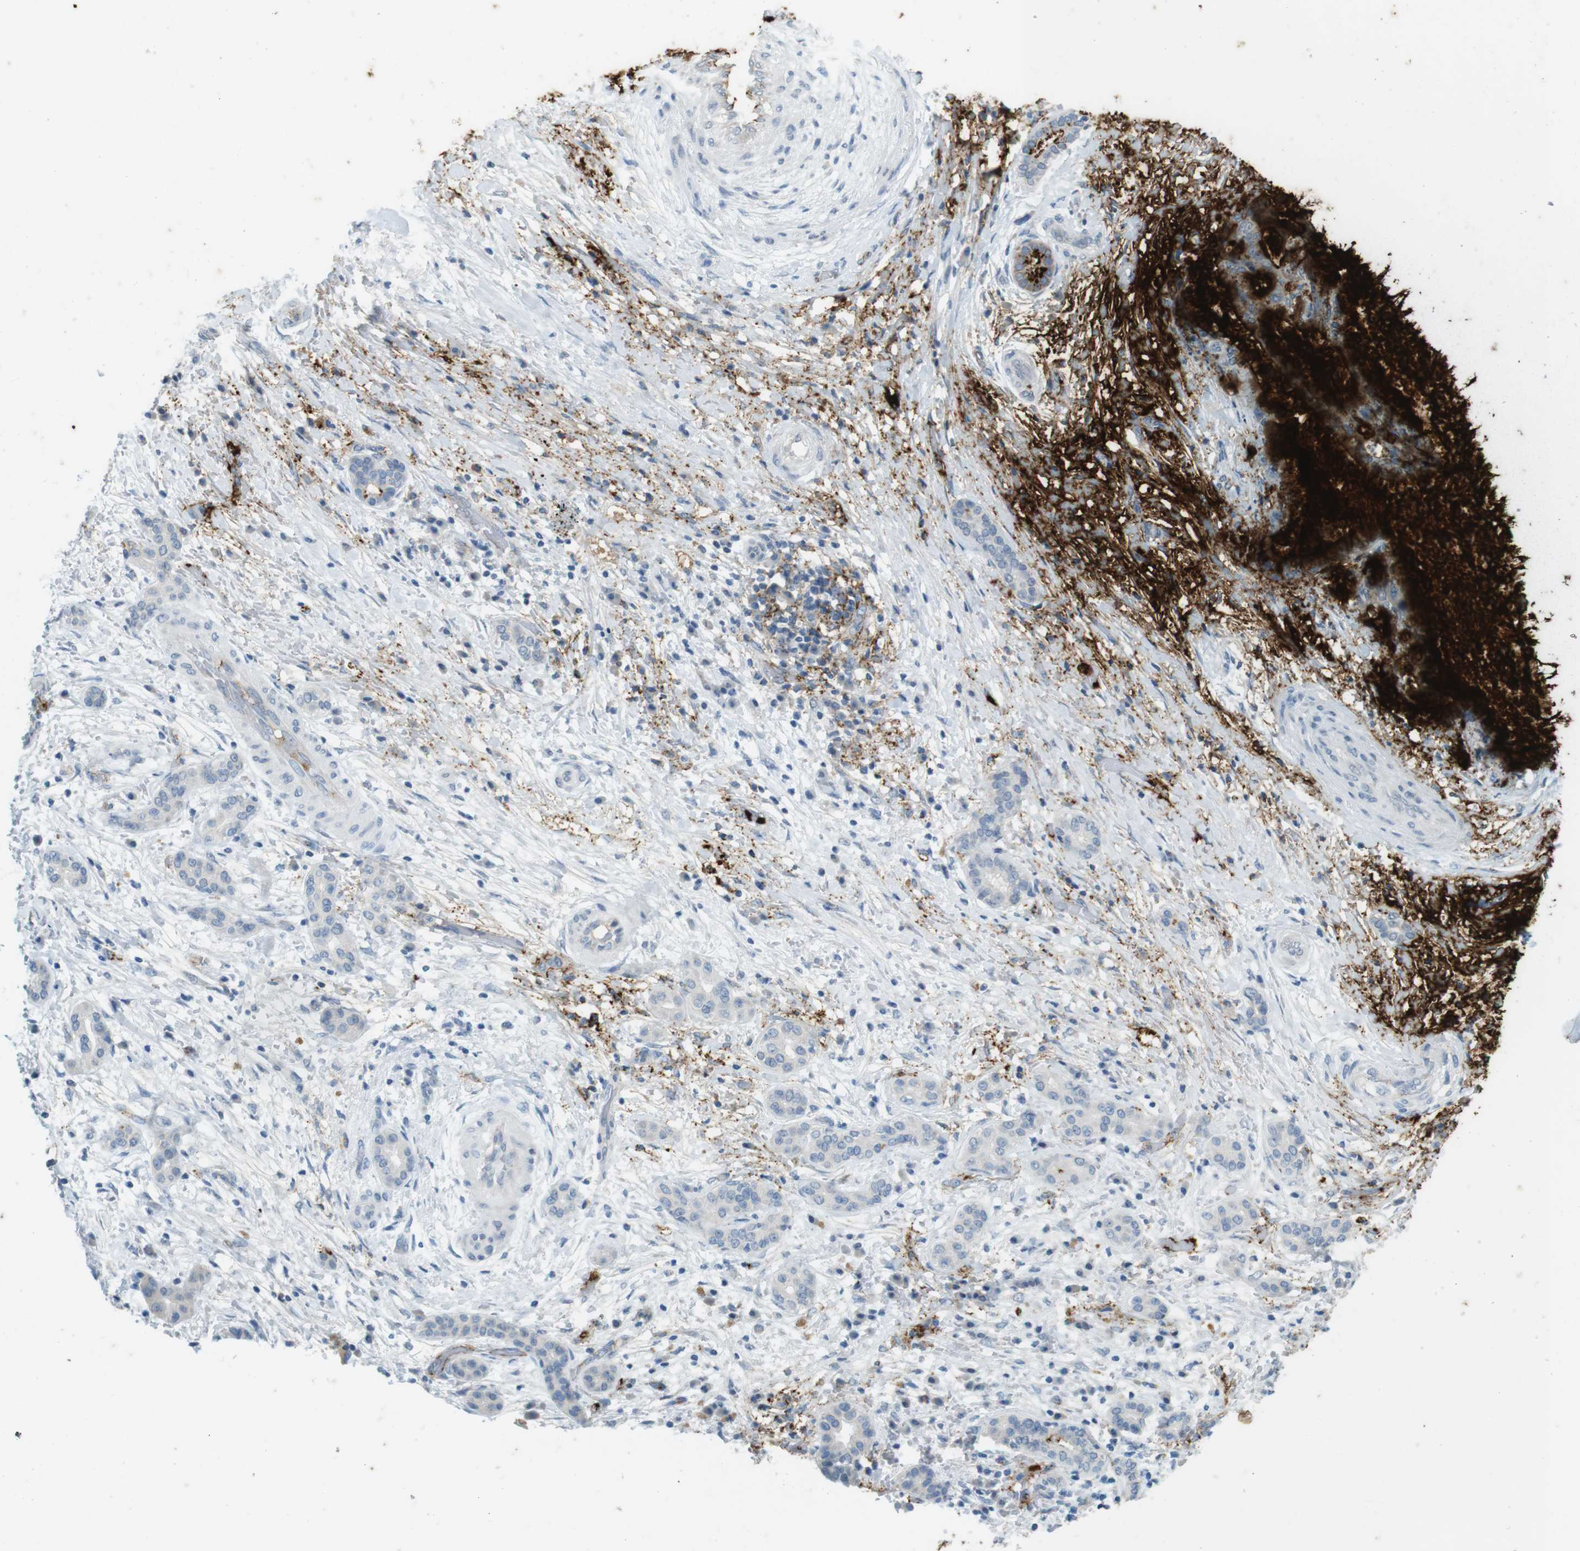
{"staining": {"intensity": "moderate", "quantity": "25%-75%", "location": "cytoplasmic/membranous"}, "tissue": "liver cancer", "cell_type": "Tumor cells", "image_type": "cancer", "snomed": [{"axis": "morphology", "description": "Cholangiocarcinoma"}, {"axis": "topography", "description": "Liver"}], "caption": "Immunohistochemical staining of human liver cholangiocarcinoma shows medium levels of moderate cytoplasmic/membranous positivity in about 25%-75% of tumor cells.", "gene": "MUC5B", "patient": {"sex": "female", "age": 73}}